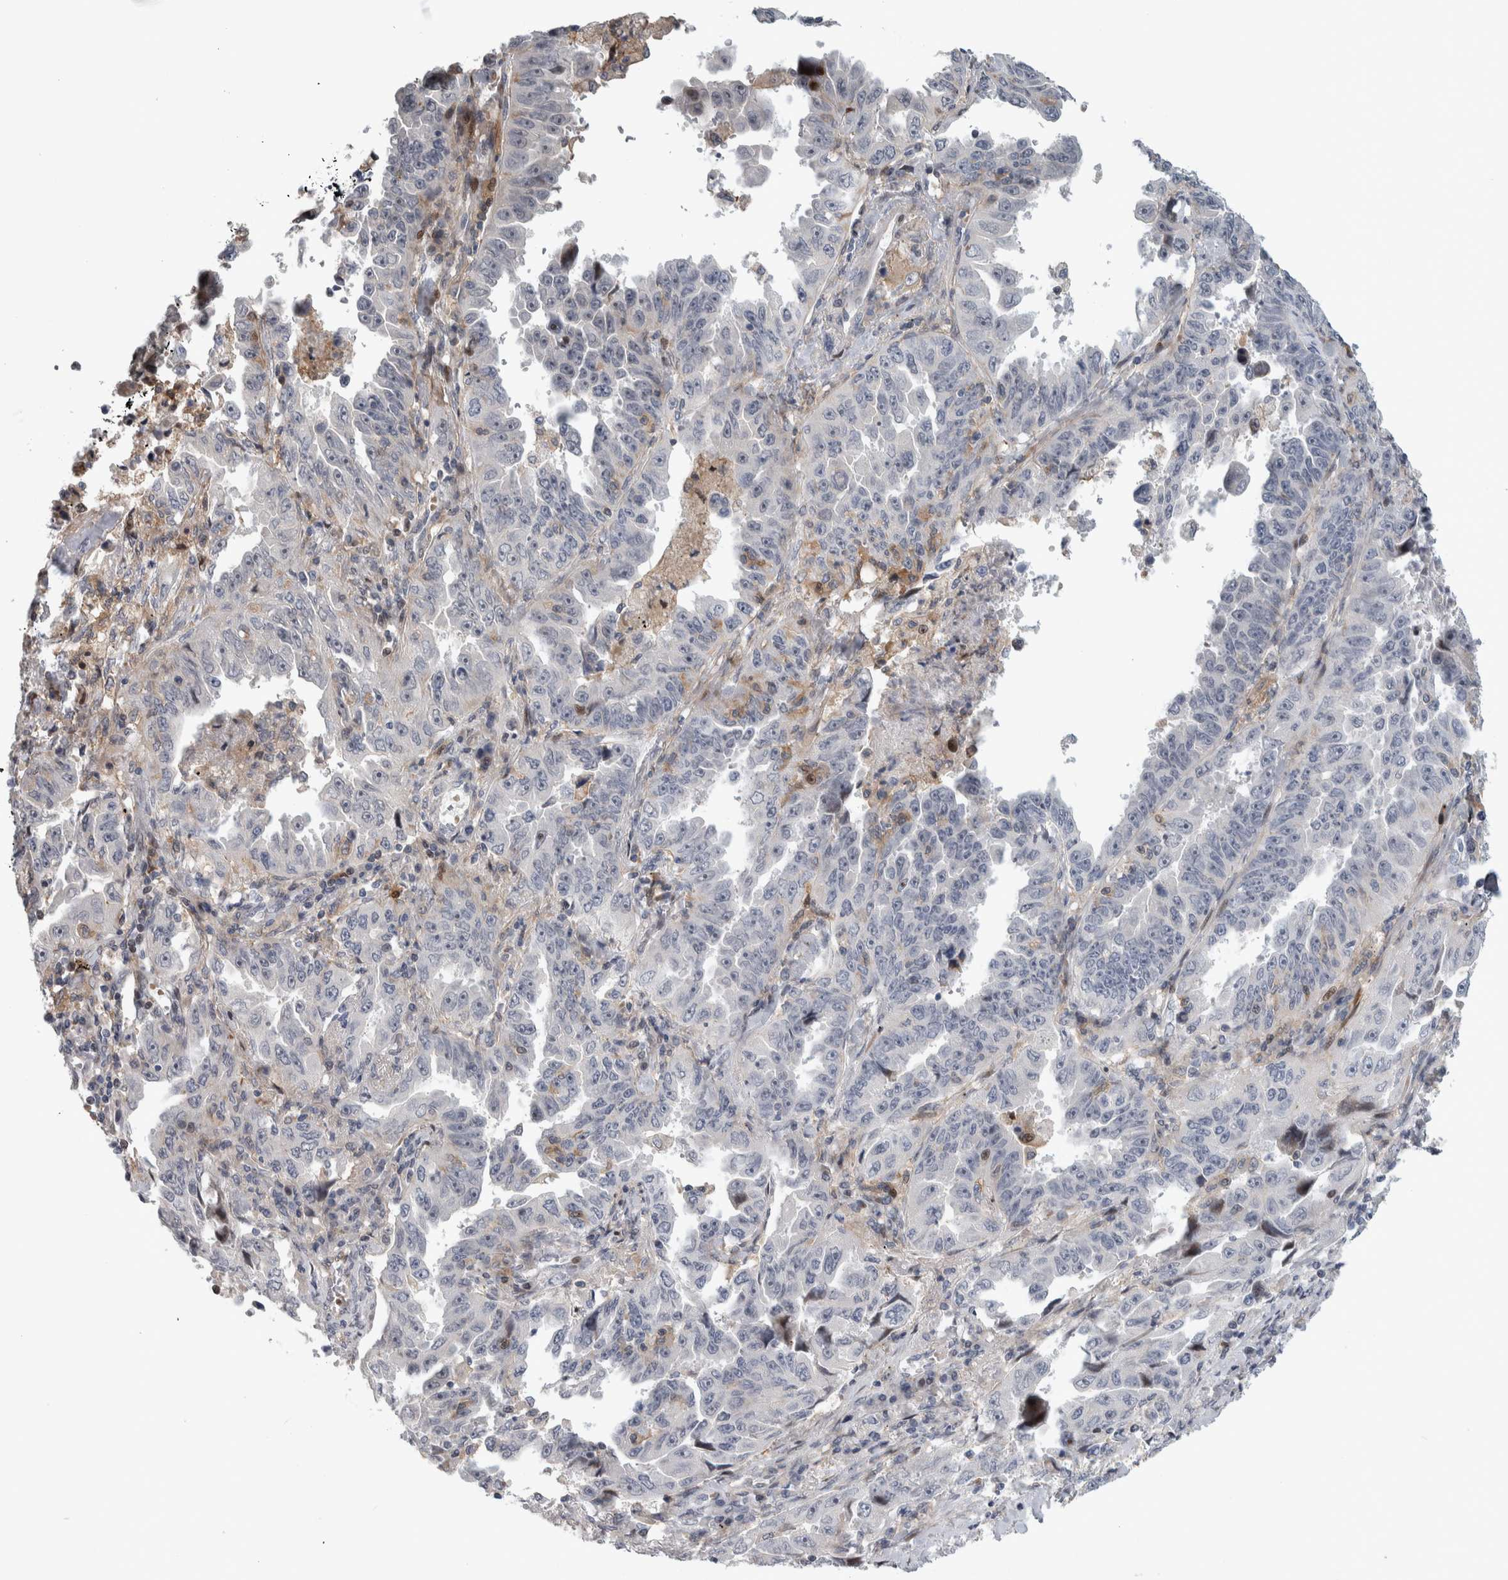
{"staining": {"intensity": "negative", "quantity": "none", "location": "none"}, "tissue": "lung cancer", "cell_type": "Tumor cells", "image_type": "cancer", "snomed": [{"axis": "morphology", "description": "Adenocarcinoma, NOS"}, {"axis": "topography", "description": "Lung"}], "caption": "A photomicrograph of lung cancer (adenocarcinoma) stained for a protein shows no brown staining in tumor cells.", "gene": "MSL1", "patient": {"sex": "female", "age": 51}}